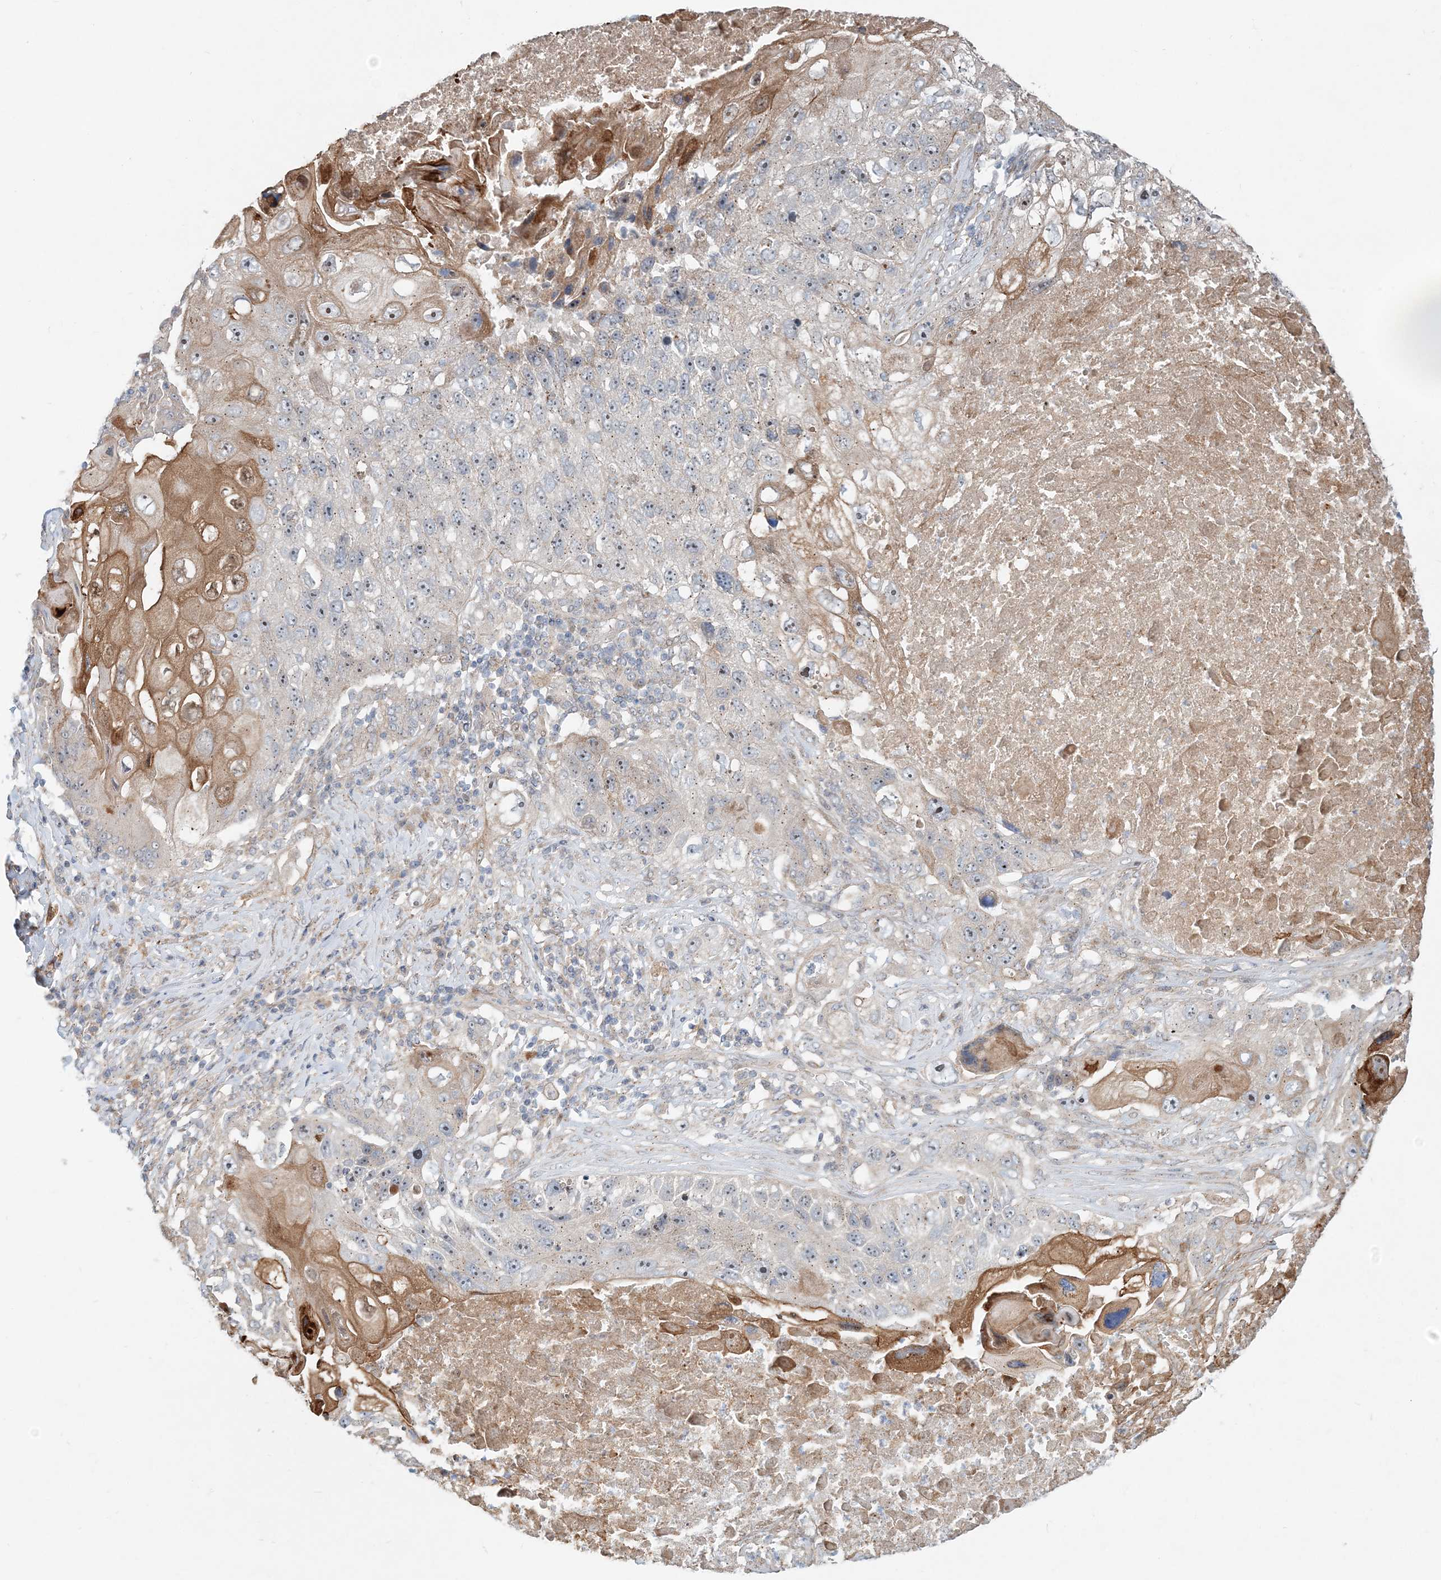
{"staining": {"intensity": "moderate", "quantity": "<25%", "location": "cytoplasmic/membranous"}, "tissue": "lung cancer", "cell_type": "Tumor cells", "image_type": "cancer", "snomed": [{"axis": "morphology", "description": "Squamous cell carcinoma, NOS"}, {"axis": "topography", "description": "Lung"}], "caption": "Lung cancer (squamous cell carcinoma) stained for a protein reveals moderate cytoplasmic/membranous positivity in tumor cells.", "gene": "CXXC5", "patient": {"sex": "male", "age": 61}}